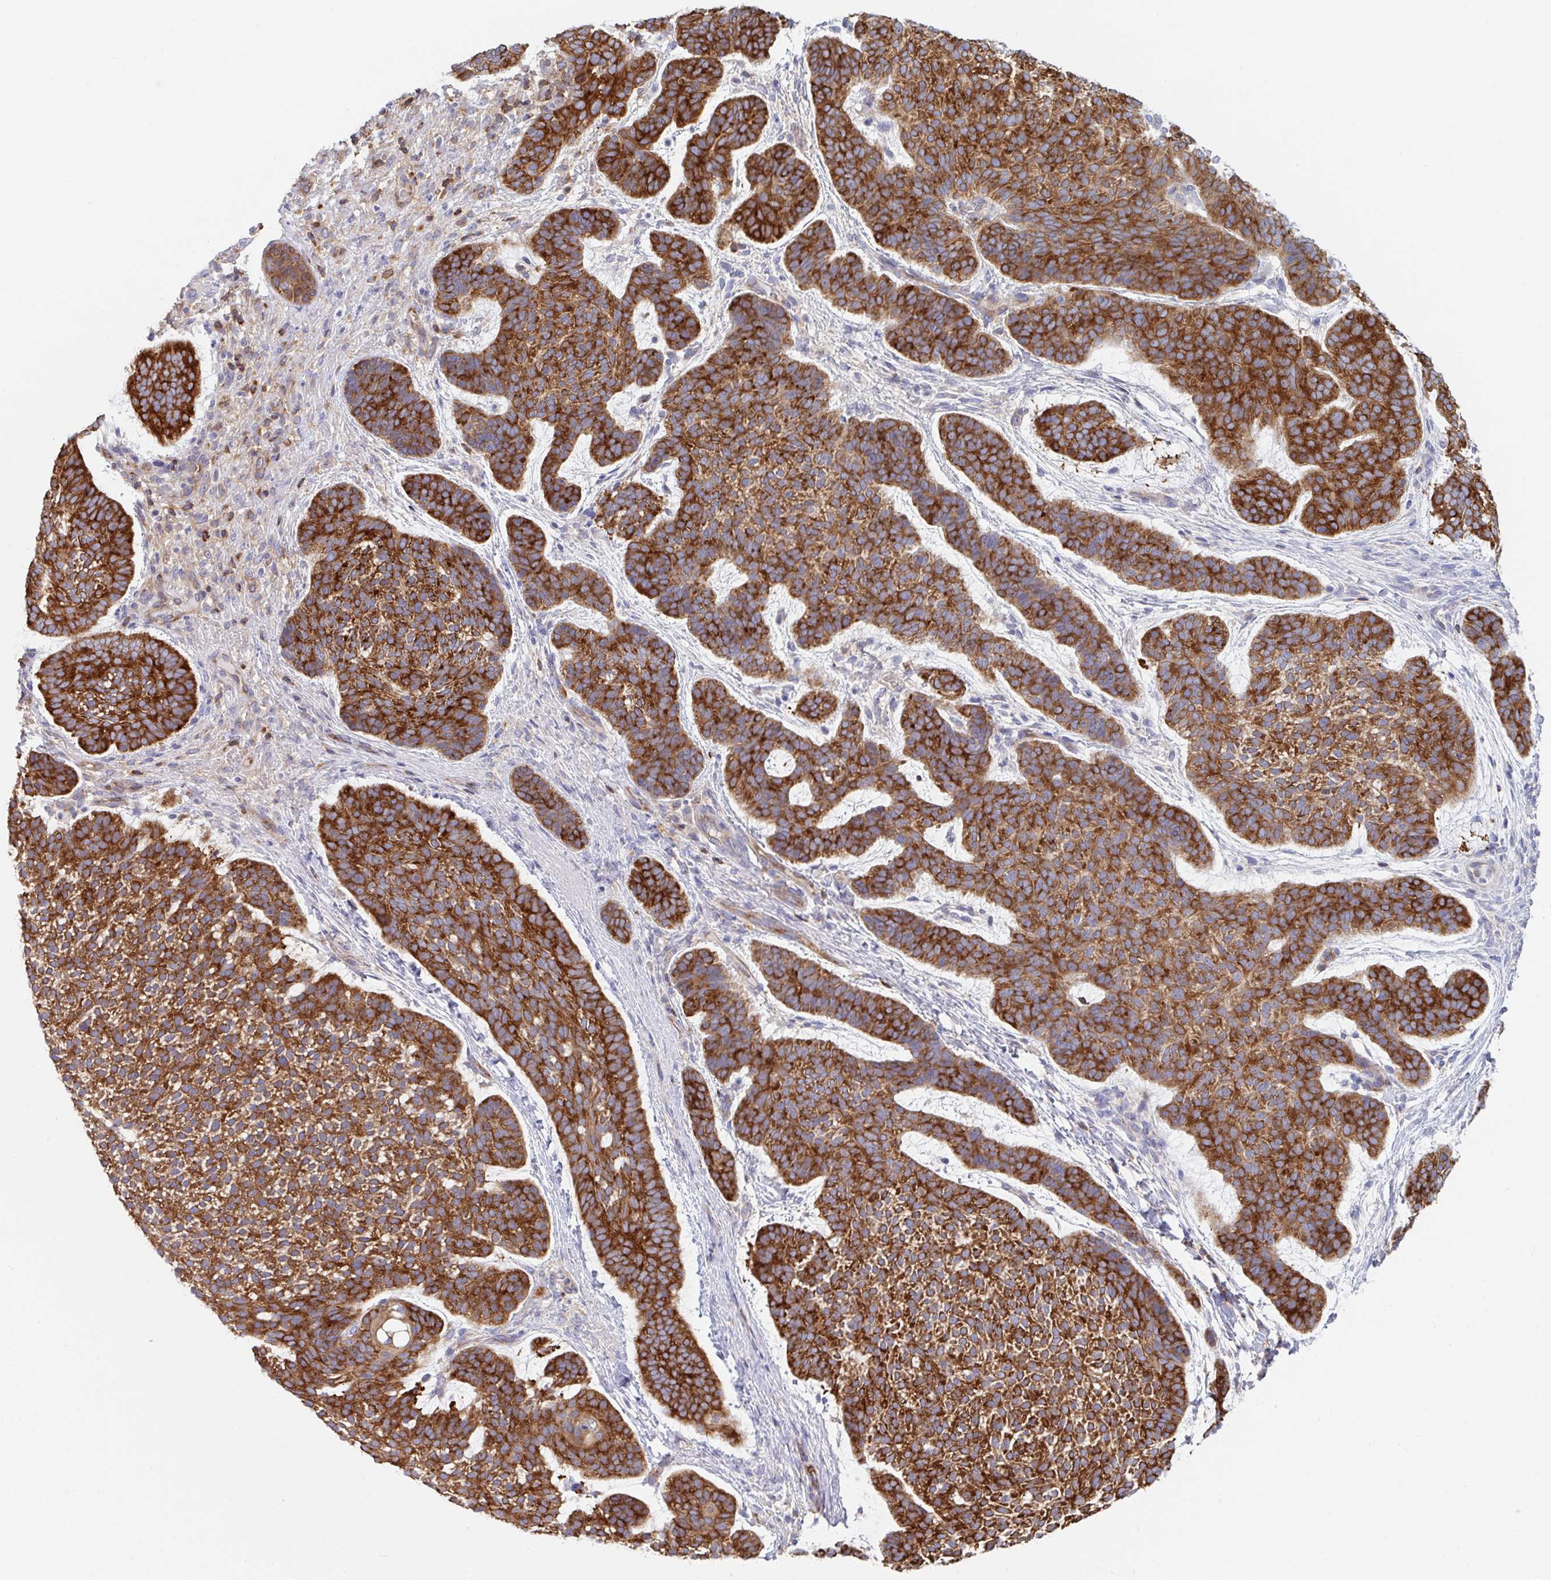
{"staining": {"intensity": "strong", "quantity": ">75%", "location": "cytoplasmic/membranous"}, "tissue": "skin cancer", "cell_type": "Tumor cells", "image_type": "cancer", "snomed": [{"axis": "morphology", "description": "Basal cell carcinoma"}, {"axis": "topography", "description": "Skin"}, {"axis": "topography", "description": "Skin of face"}], "caption": "A brown stain labels strong cytoplasmic/membranous positivity of a protein in human skin basal cell carcinoma tumor cells.", "gene": "WNK1", "patient": {"sex": "male", "age": 73}}